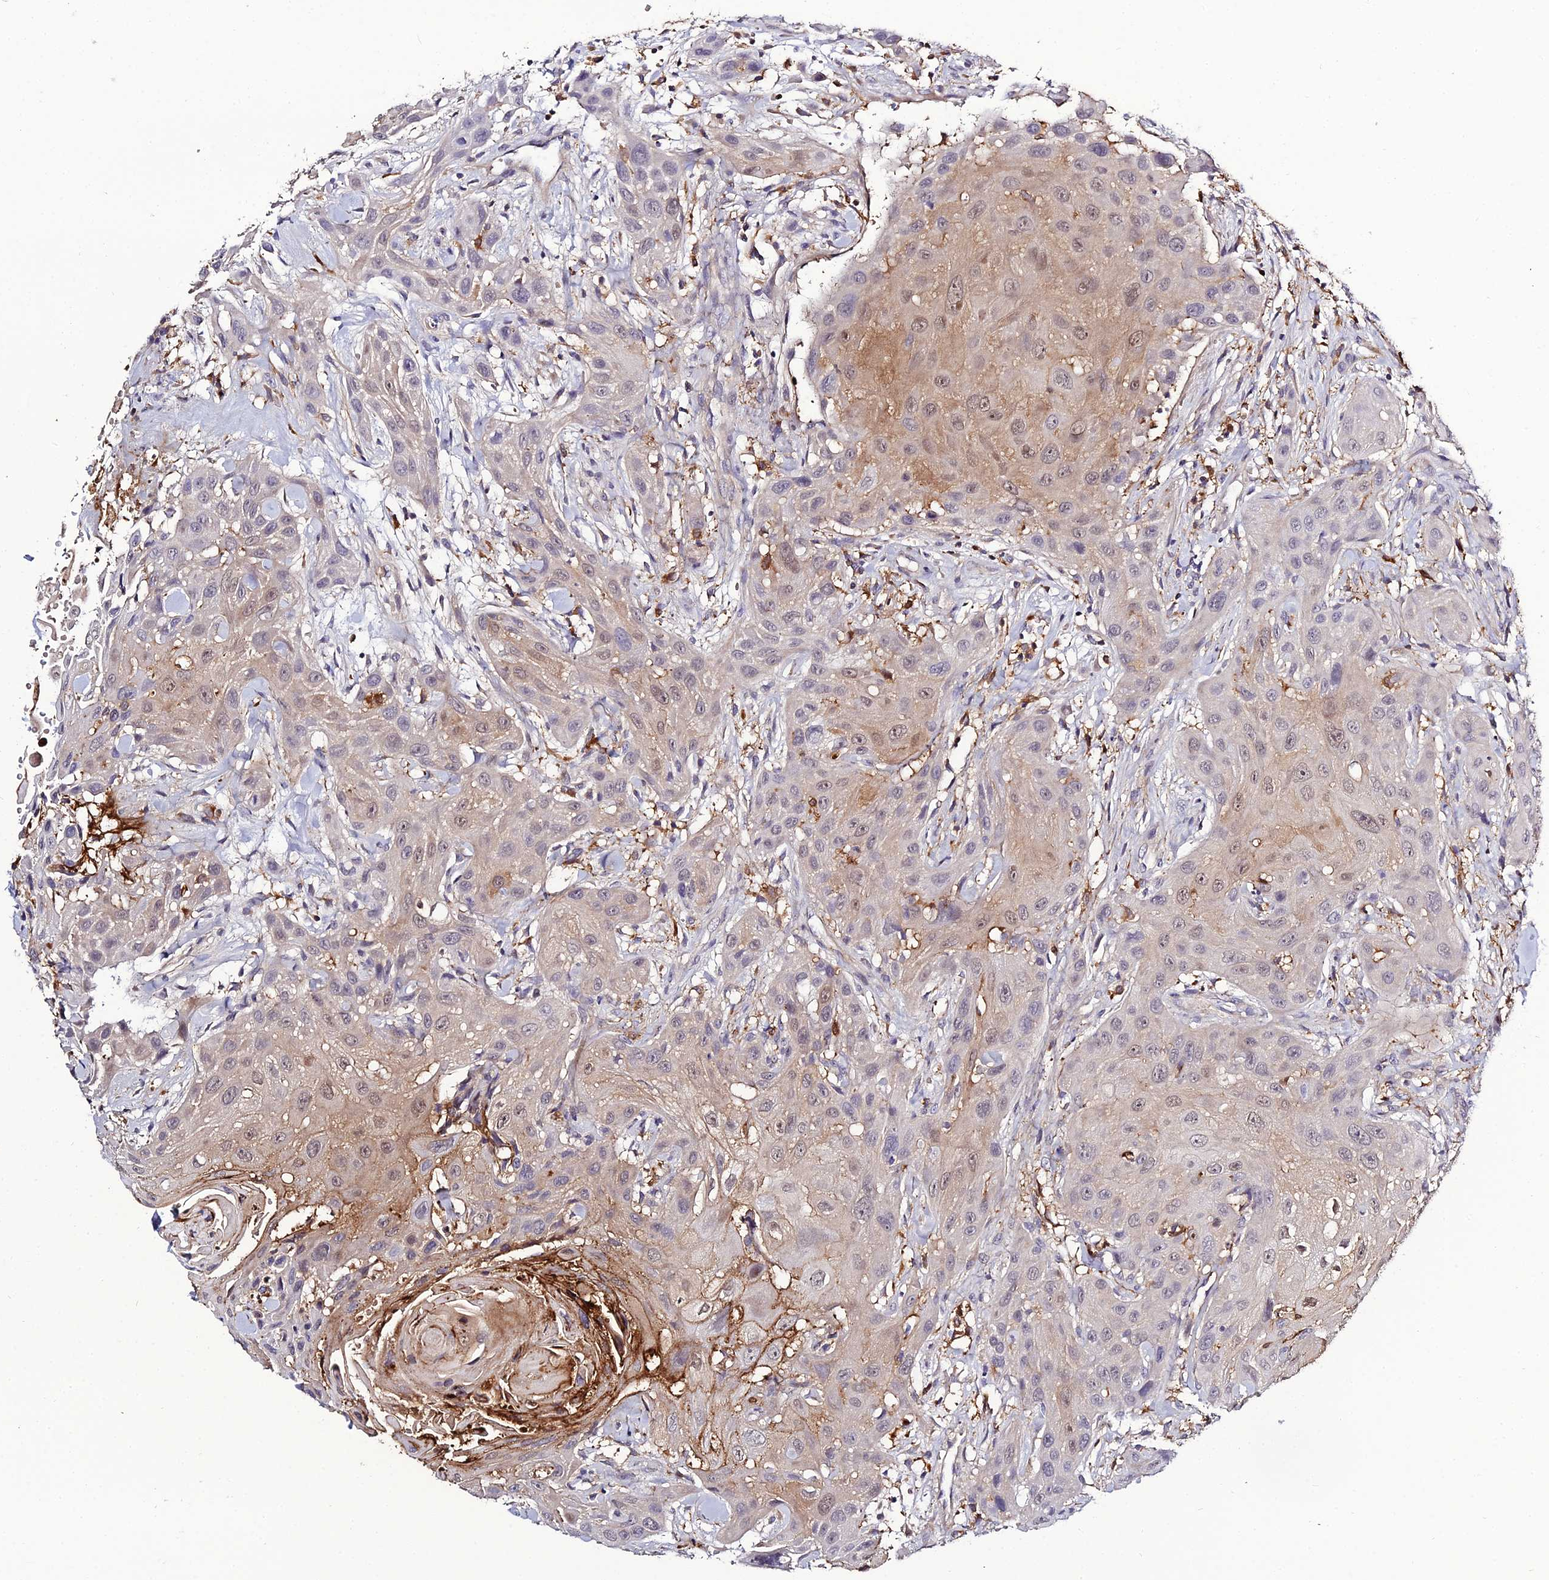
{"staining": {"intensity": "weak", "quantity": "25%-75%", "location": "cytoplasmic/membranous"}, "tissue": "head and neck cancer", "cell_type": "Tumor cells", "image_type": "cancer", "snomed": [{"axis": "morphology", "description": "Squamous cell carcinoma, NOS"}, {"axis": "topography", "description": "Head-Neck"}], "caption": "Human head and neck squamous cell carcinoma stained with a protein marker exhibits weak staining in tumor cells.", "gene": "IL4I1", "patient": {"sex": "male", "age": 81}}